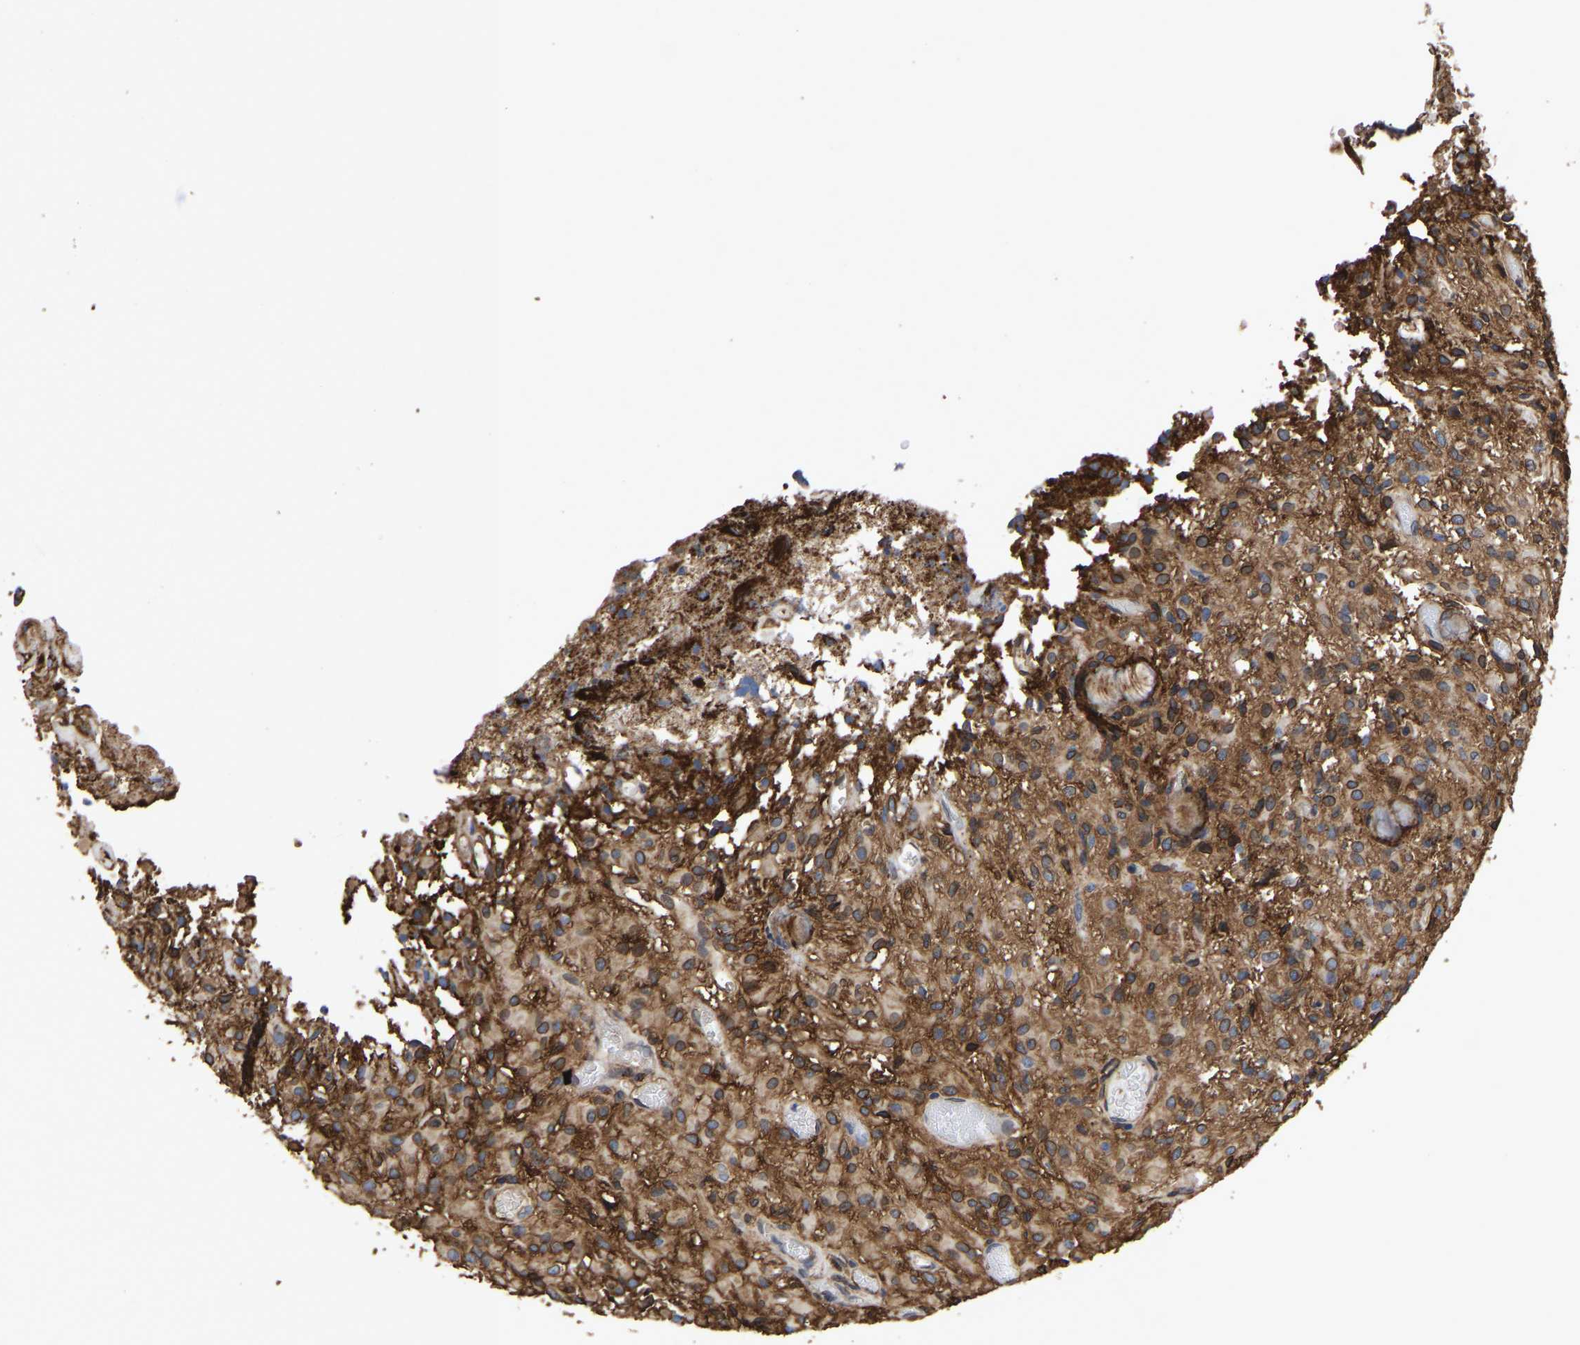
{"staining": {"intensity": "strong", "quantity": ">75%", "location": "cytoplasmic/membranous,nuclear"}, "tissue": "glioma", "cell_type": "Tumor cells", "image_type": "cancer", "snomed": [{"axis": "morphology", "description": "Glioma, malignant, High grade"}, {"axis": "topography", "description": "Brain"}], "caption": "Immunohistochemical staining of malignant glioma (high-grade) displays strong cytoplasmic/membranous and nuclear protein staining in approximately >75% of tumor cells. (Brightfield microscopy of DAB IHC at high magnification).", "gene": "LIF", "patient": {"sex": "female", "age": 59}}